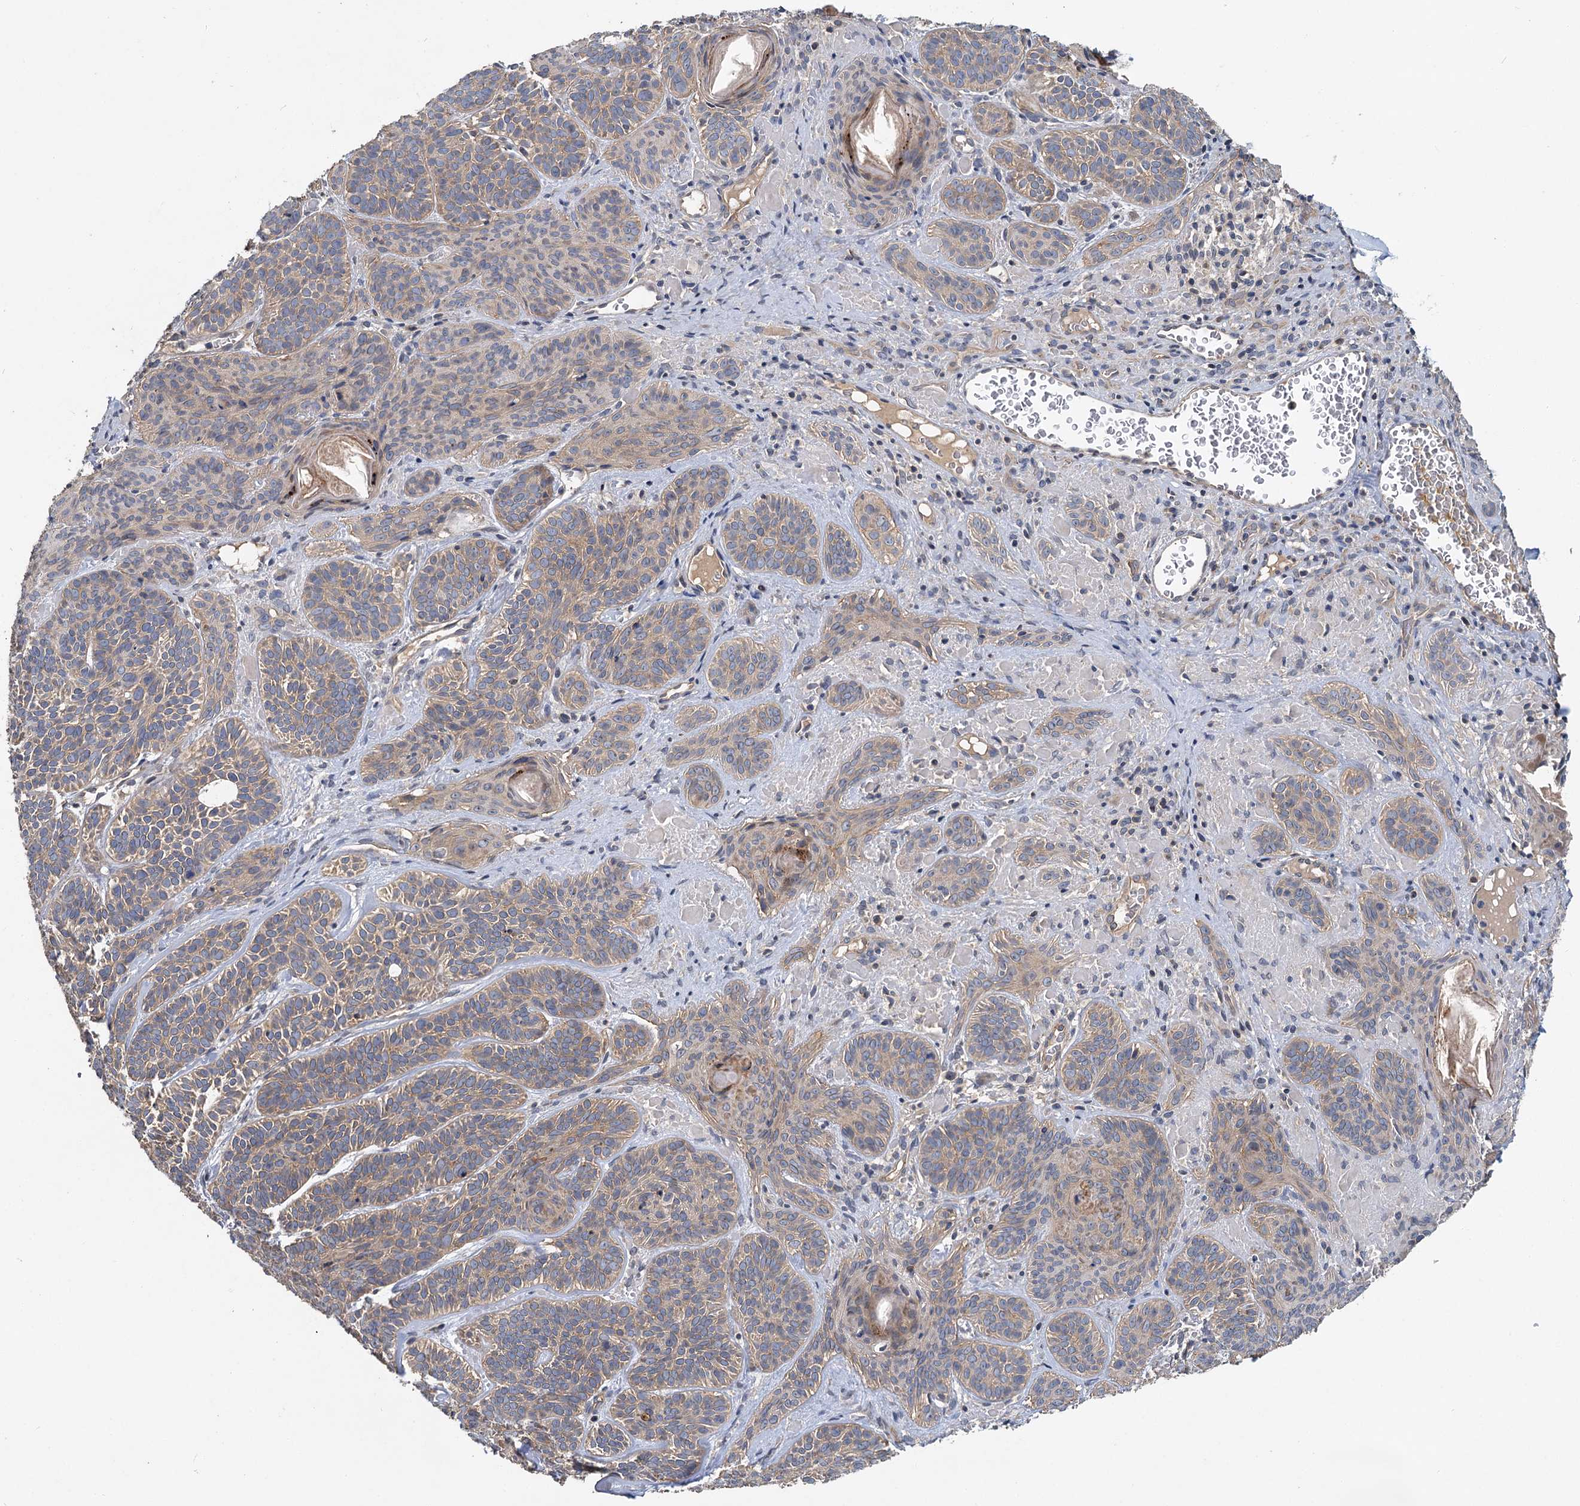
{"staining": {"intensity": "weak", "quantity": ">75%", "location": "cytoplasmic/membranous"}, "tissue": "skin cancer", "cell_type": "Tumor cells", "image_type": "cancer", "snomed": [{"axis": "morphology", "description": "Basal cell carcinoma"}, {"axis": "topography", "description": "Skin"}], "caption": "Protein expression by immunohistochemistry reveals weak cytoplasmic/membranous positivity in about >75% of tumor cells in skin cancer (basal cell carcinoma).", "gene": "ZNF324", "patient": {"sex": "male", "age": 85}}